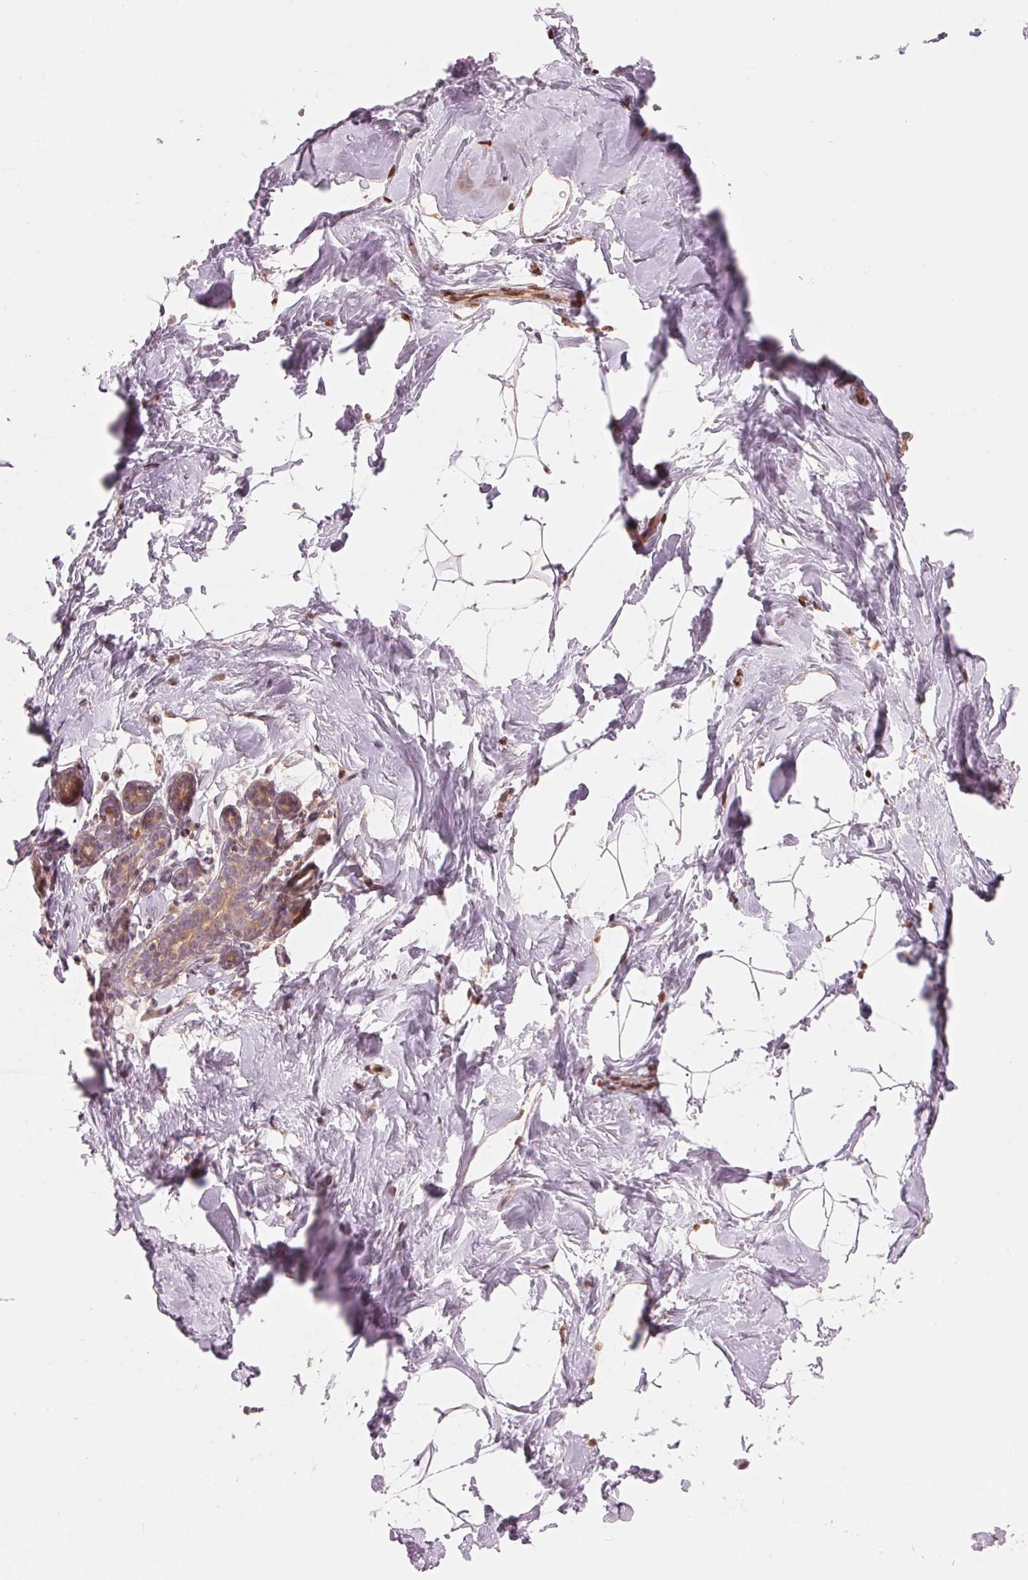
{"staining": {"intensity": "negative", "quantity": "none", "location": "none"}, "tissue": "breast", "cell_type": "Adipocytes", "image_type": "normal", "snomed": [{"axis": "morphology", "description": "Normal tissue, NOS"}, {"axis": "topography", "description": "Breast"}], "caption": "DAB (3,3'-diaminobenzidine) immunohistochemical staining of unremarkable human breast shows no significant positivity in adipocytes. Brightfield microscopy of immunohistochemistry stained with DAB (brown) and hematoxylin (blue), captured at high magnification.", "gene": "PRKN", "patient": {"sex": "female", "age": 32}}